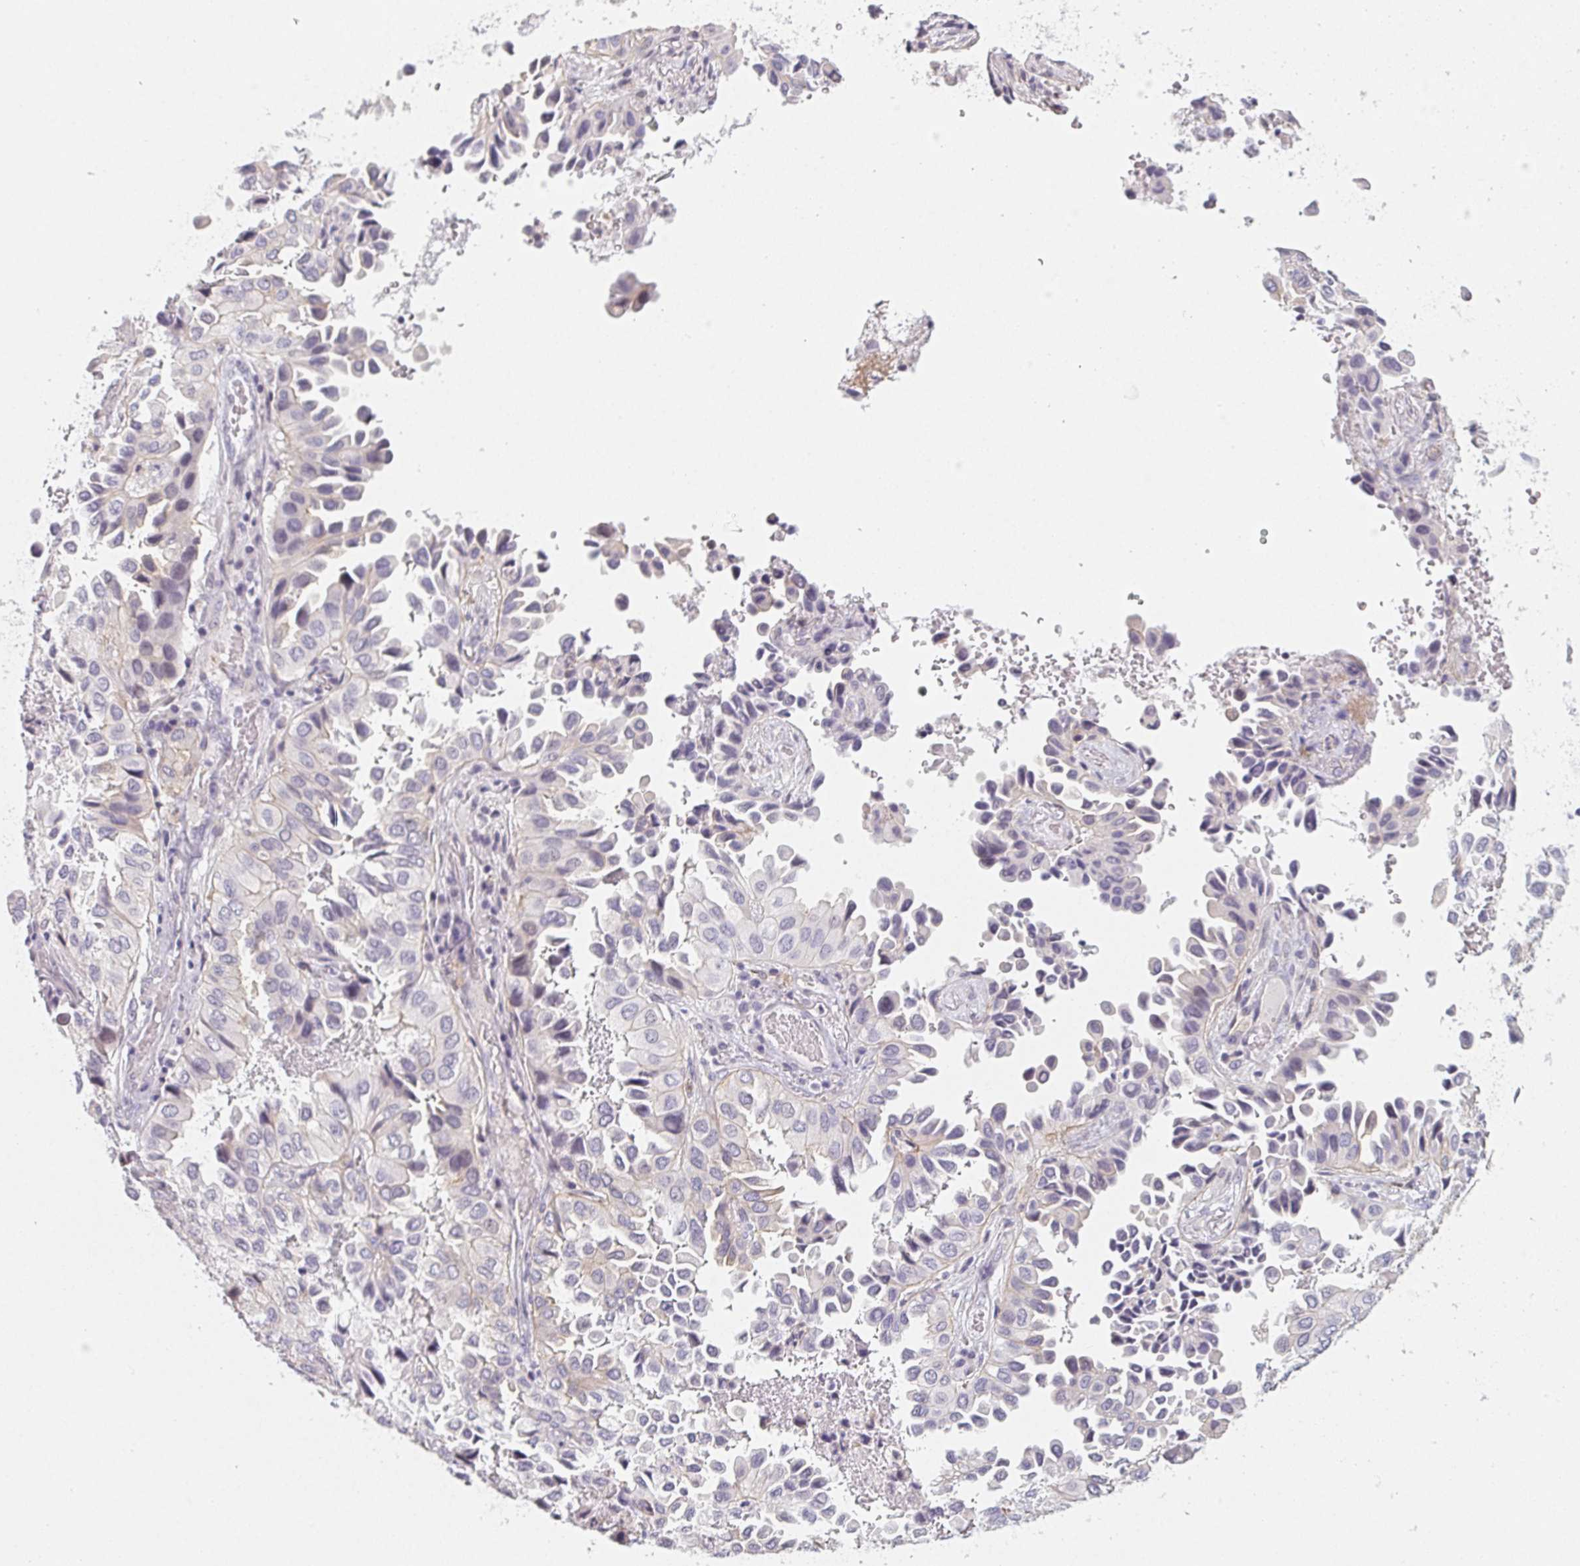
{"staining": {"intensity": "negative", "quantity": "none", "location": "none"}, "tissue": "lung cancer", "cell_type": "Tumor cells", "image_type": "cancer", "snomed": [{"axis": "morphology", "description": "Aneuploidy"}, {"axis": "morphology", "description": "Adenocarcinoma, NOS"}, {"axis": "morphology", "description": "Adenocarcinoma, metastatic, NOS"}, {"axis": "topography", "description": "Lymph node"}, {"axis": "topography", "description": "Lung"}], "caption": "An IHC micrograph of lung cancer (adenocarcinoma) is shown. There is no staining in tumor cells of lung cancer (adenocarcinoma).", "gene": "LRRC23", "patient": {"sex": "female", "age": 48}}